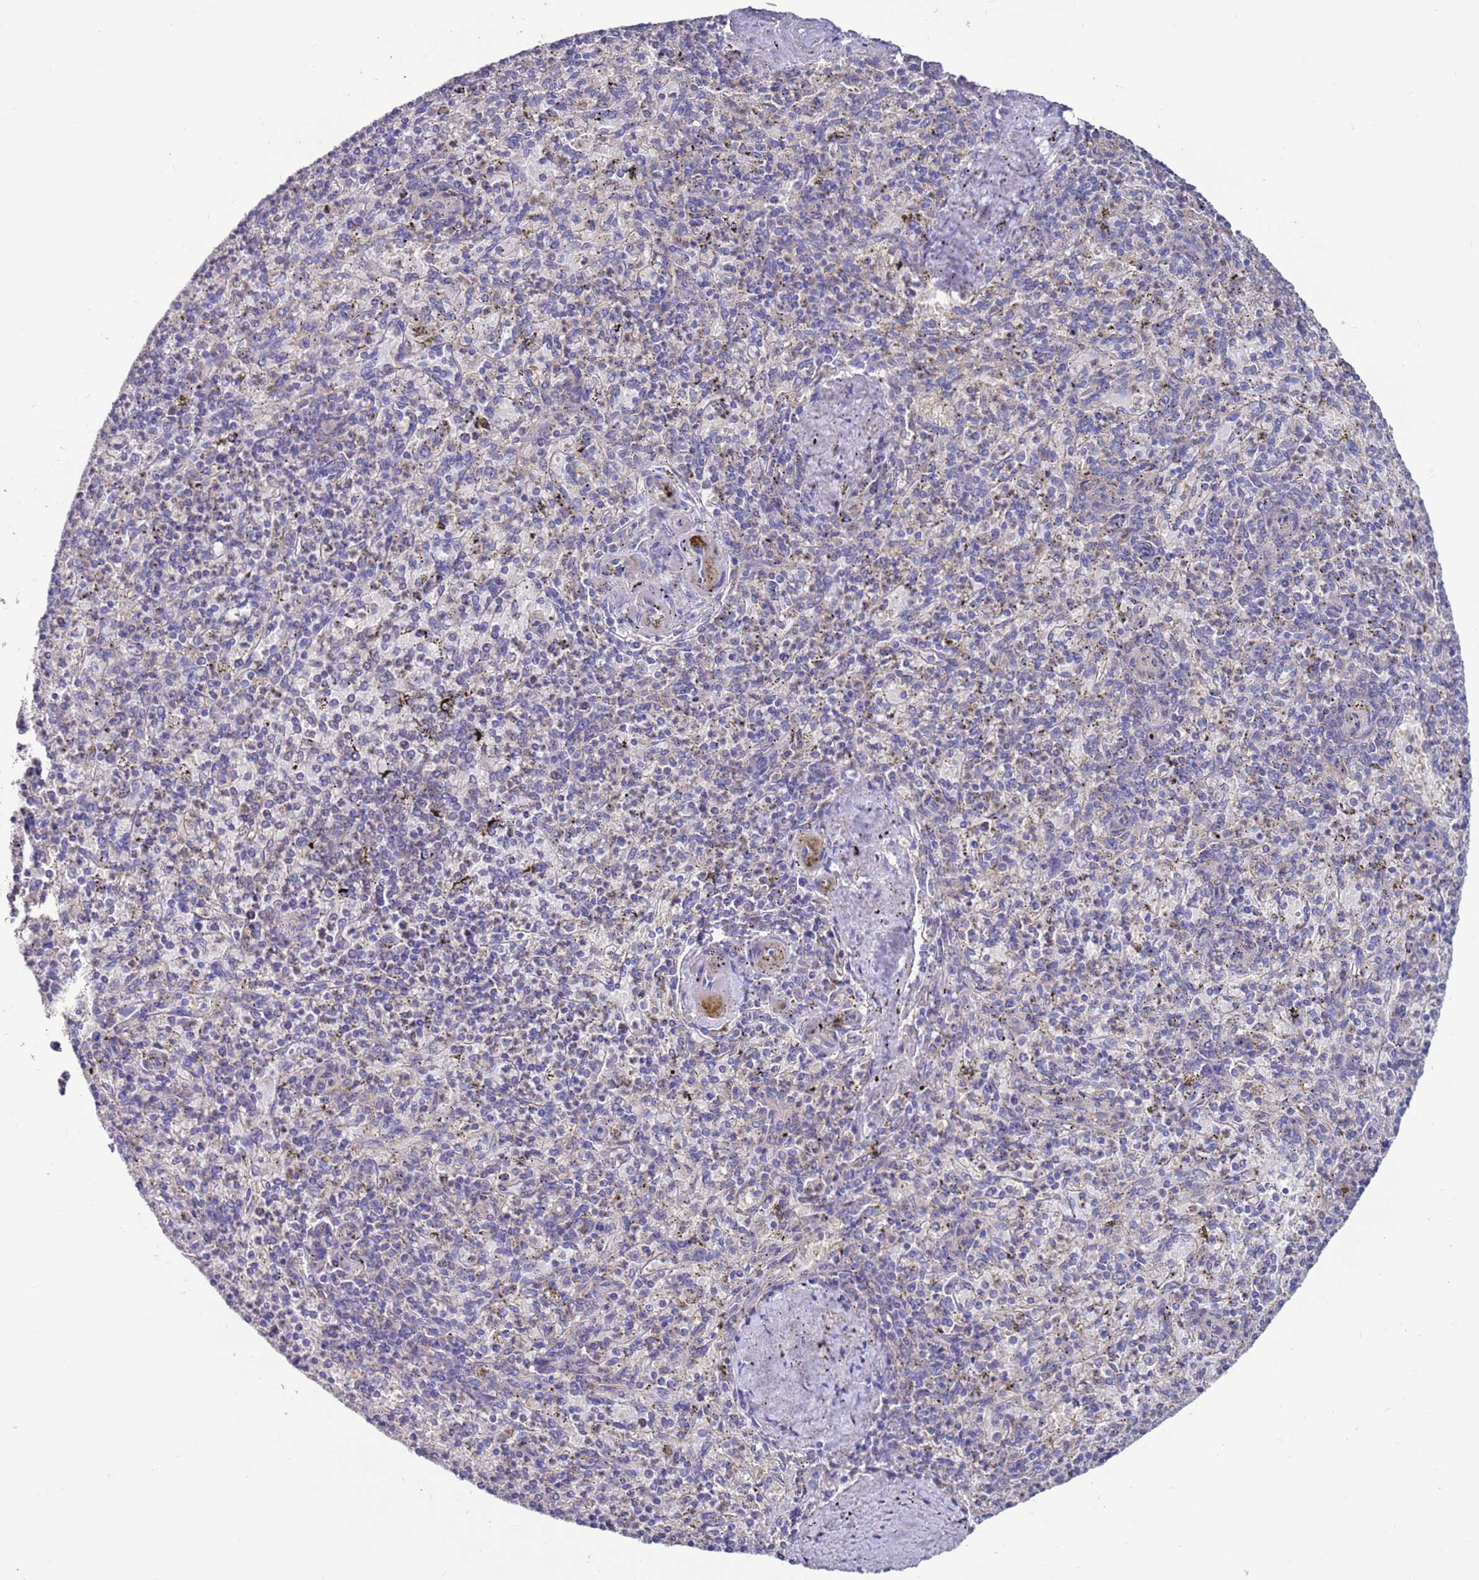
{"staining": {"intensity": "negative", "quantity": "none", "location": "none"}, "tissue": "spleen", "cell_type": "Cells in red pulp", "image_type": "normal", "snomed": [{"axis": "morphology", "description": "Normal tissue, NOS"}, {"axis": "topography", "description": "Spleen"}], "caption": "DAB immunohistochemical staining of benign spleen reveals no significant staining in cells in red pulp. (DAB immunohistochemistry, high magnification).", "gene": "KRTCAP3", "patient": {"sex": "male", "age": 72}}